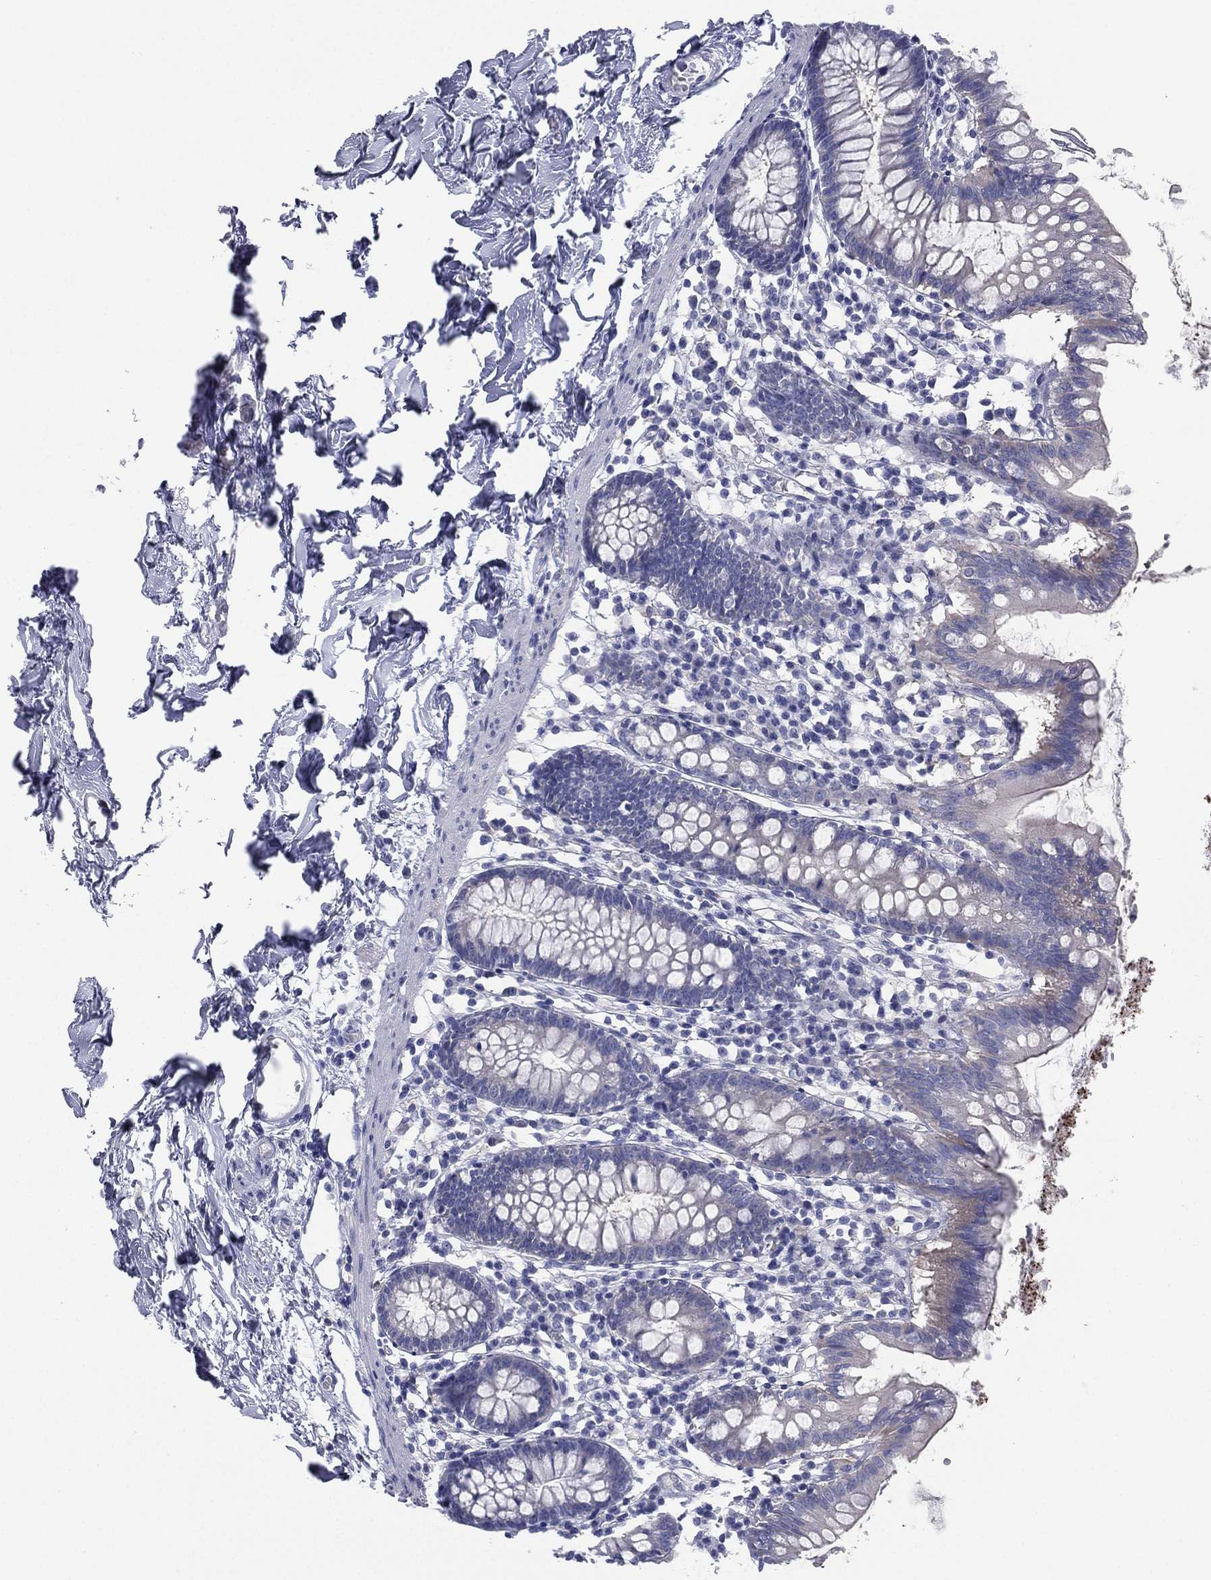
{"staining": {"intensity": "negative", "quantity": "none", "location": "none"}, "tissue": "small intestine", "cell_type": "Glandular cells", "image_type": "normal", "snomed": [{"axis": "morphology", "description": "Normal tissue, NOS"}, {"axis": "topography", "description": "Small intestine"}], "caption": "Immunohistochemistry image of unremarkable small intestine: small intestine stained with DAB exhibits no significant protein expression in glandular cells.", "gene": "FCER2", "patient": {"sex": "female", "age": 90}}